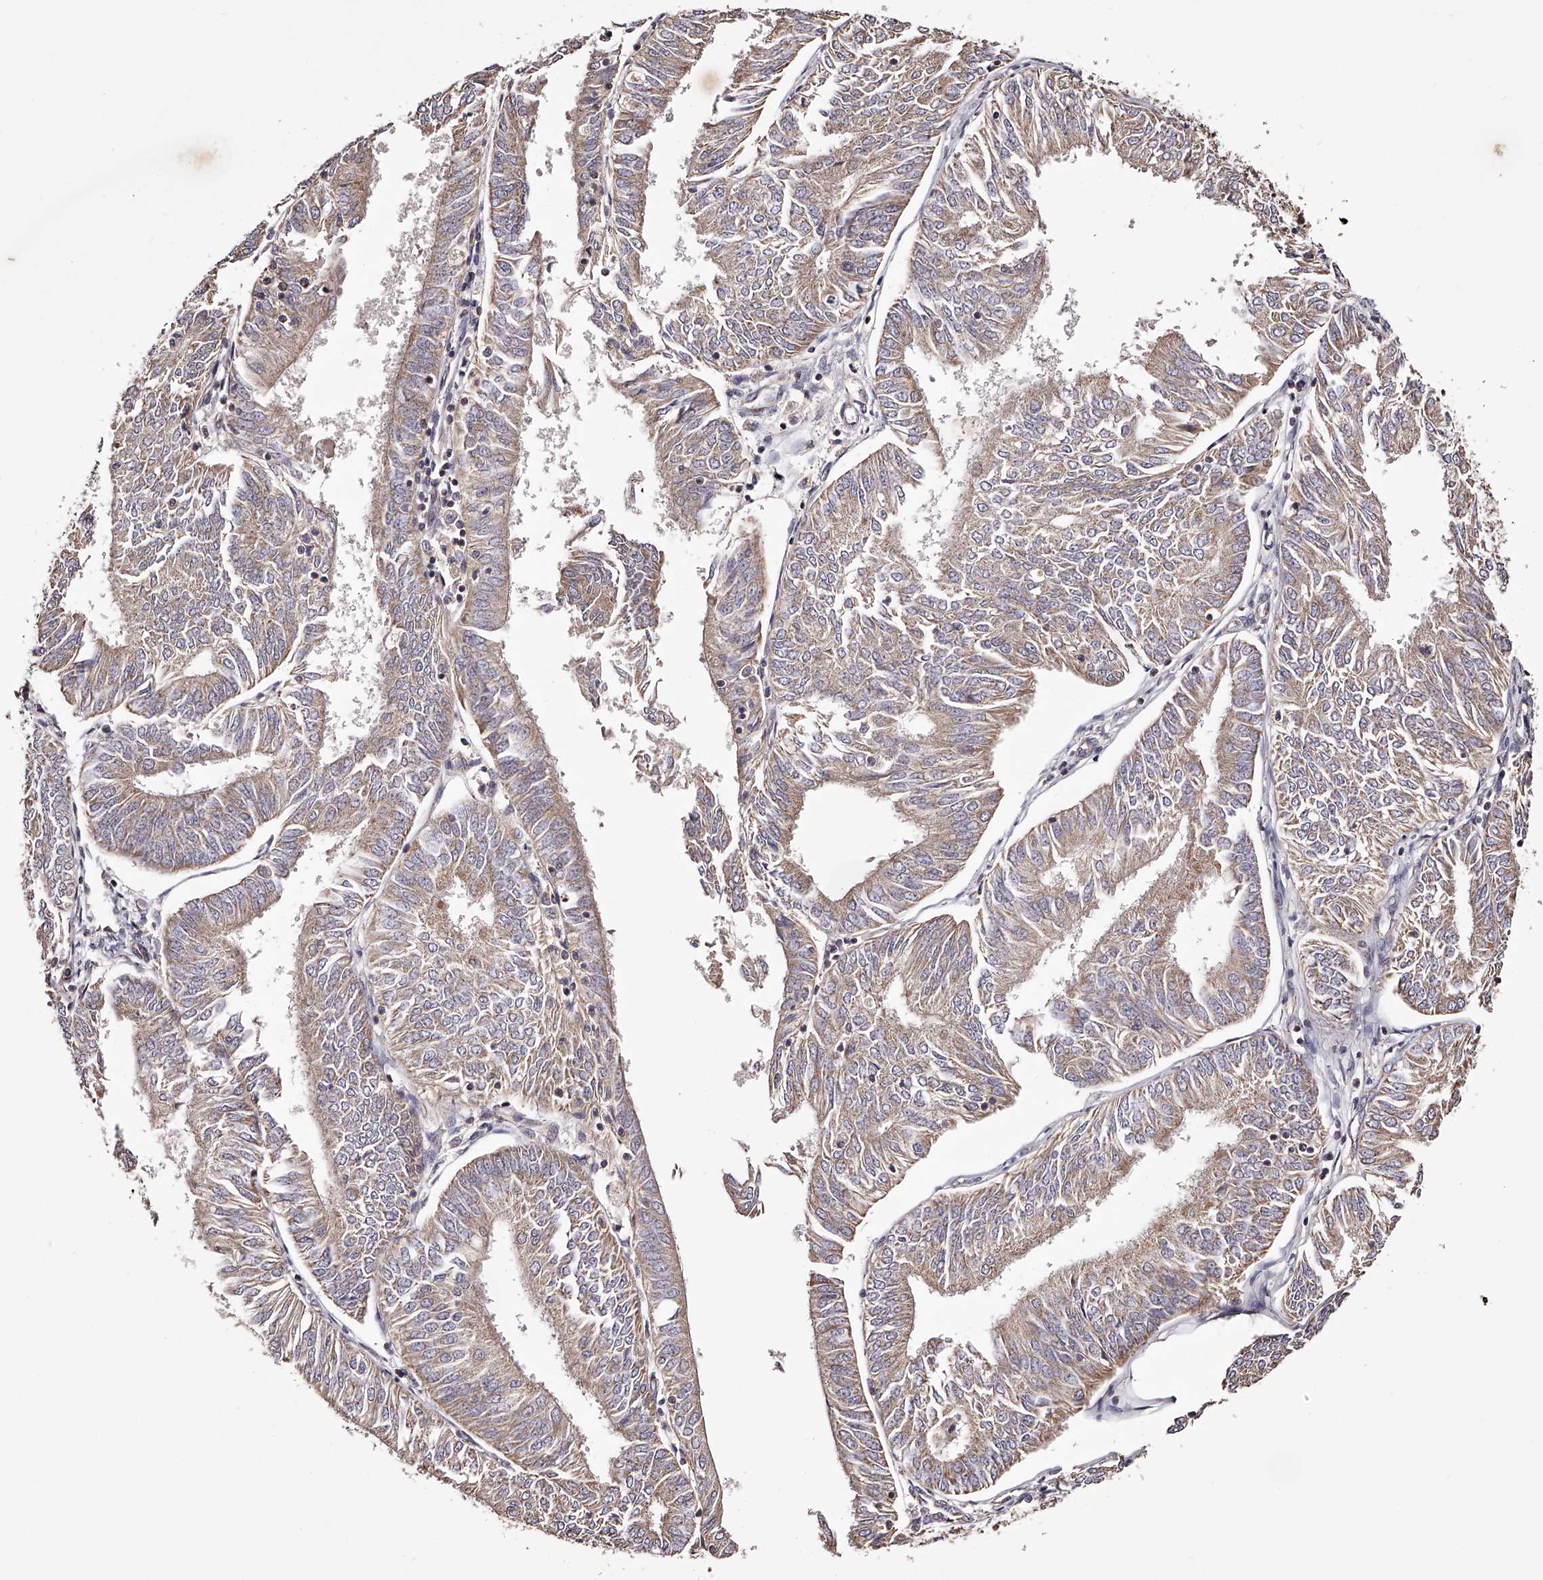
{"staining": {"intensity": "weak", "quantity": ">75%", "location": "cytoplasmic/membranous"}, "tissue": "endometrial cancer", "cell_type": "Tumor cells", "image_type": "cancer", "snomed": [{"axis": "morphology", "description": "Adenocarcinoma, NOS"}, {"axis": "topography", "description": "Endometrium"}], "caption": "Tumor cells exhibit weak cytoplasmic/membranous staining in about >75% of cells in adenocarcinoma (endometrial). The staining was performed using DAB (3,3'-diaminobenzidine) to visualize the protein expression in brown, while the nuclei were stained in blue with hematoxylin (Magnification: 20x).", "gene": "USP21", "patient": {"sex": "female", "age": 58}}